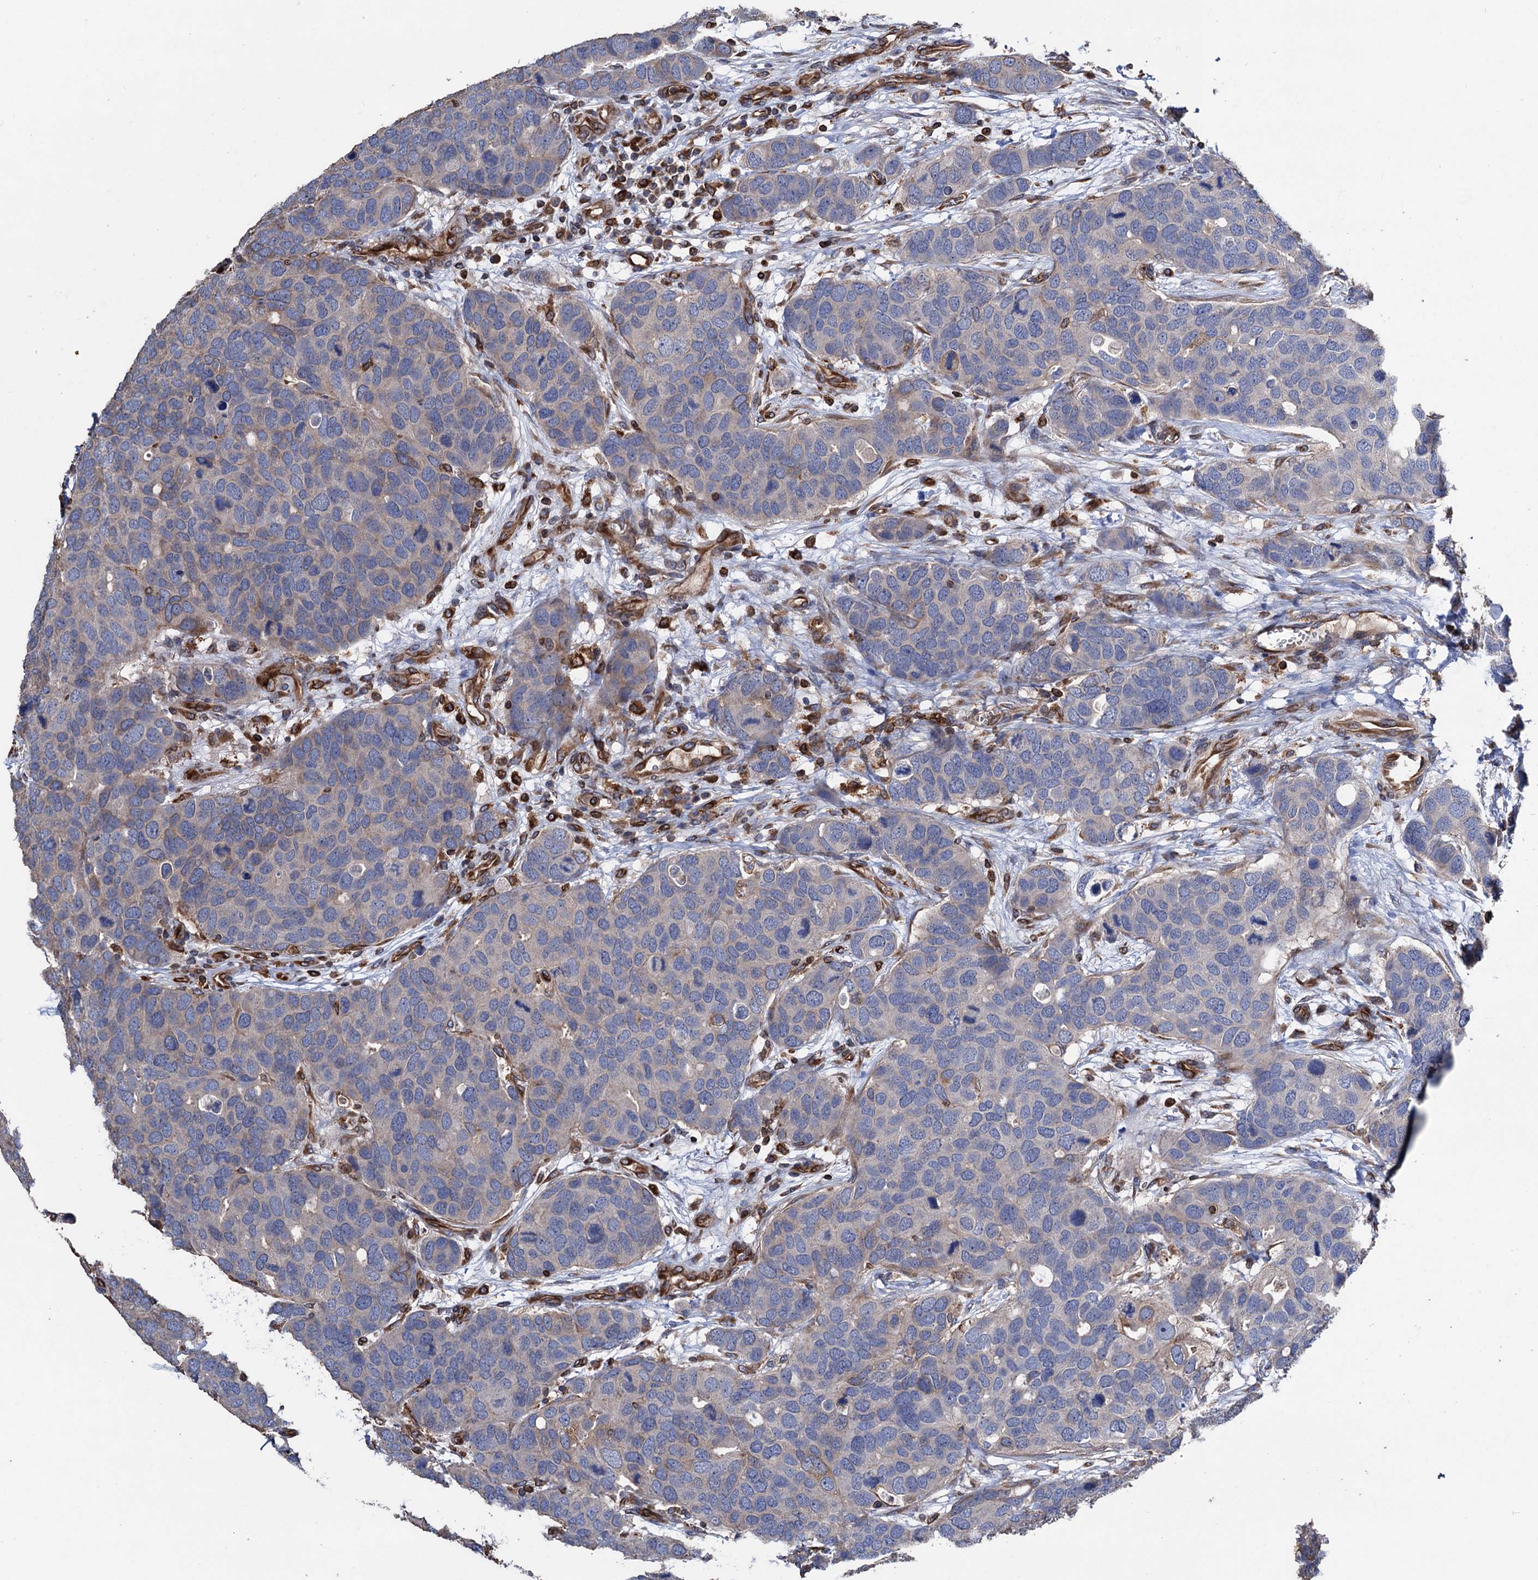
{"staining": {"intensity": "negative", "quantity": "none", "location": "none"}, "tissue": "breast cancer", "cell_type": "Tumor cells", "image_type": "cancer", "snomed": [{"axis": "morphology", "description": "Duct carcinoma"}, {"axis": "topography", "description": "Breast"}], "caption": "Immunohistochemistry of breast cancer exhibits no expression in tumor cells. (DAB immunohistochemistry with hematoxylin counter stain).", "gene": "STING1", "patient": {"sex": "female", "age": 83}}